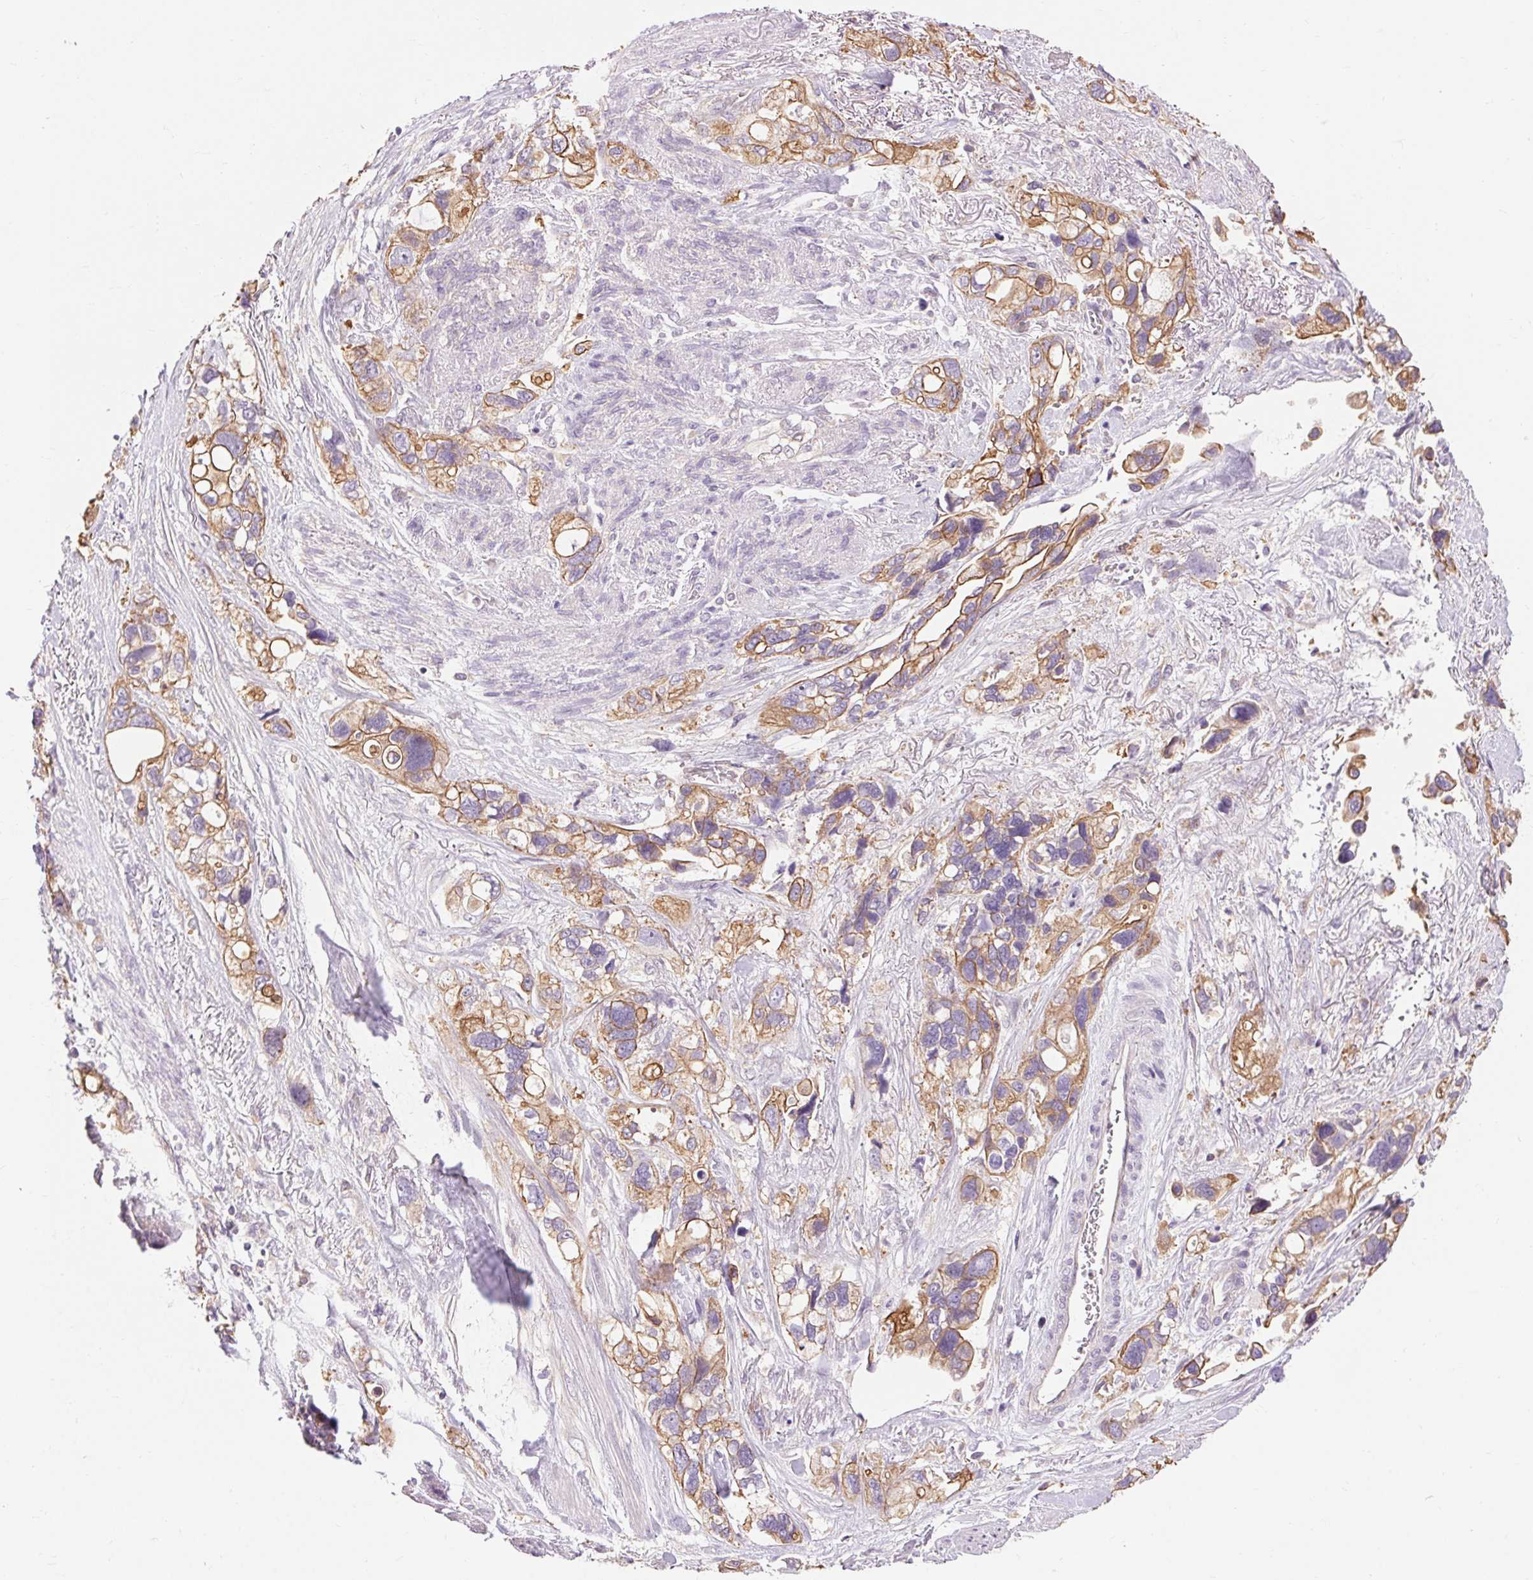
{"staining": {"intensity": "moderate", "quantity": ">75%", "location": "cytoplasmic/membranous"}, "tissue": "stomach cancer", "cell_type": "Tumor cells", "image_type": "cancer", "snomed": [{"axis": "morphology", "description": "Adenocarcinoma, NOS"}, {"axis": "topography", "description": "Stomach, upper"}], "caption": "Tumor cells reveal moderate cytoplasmic/membranous staining in approximately >75% of cells in stomach cancer.", "gene": "TM6SF1", "patient": {"sex": "female", "age": 81}}